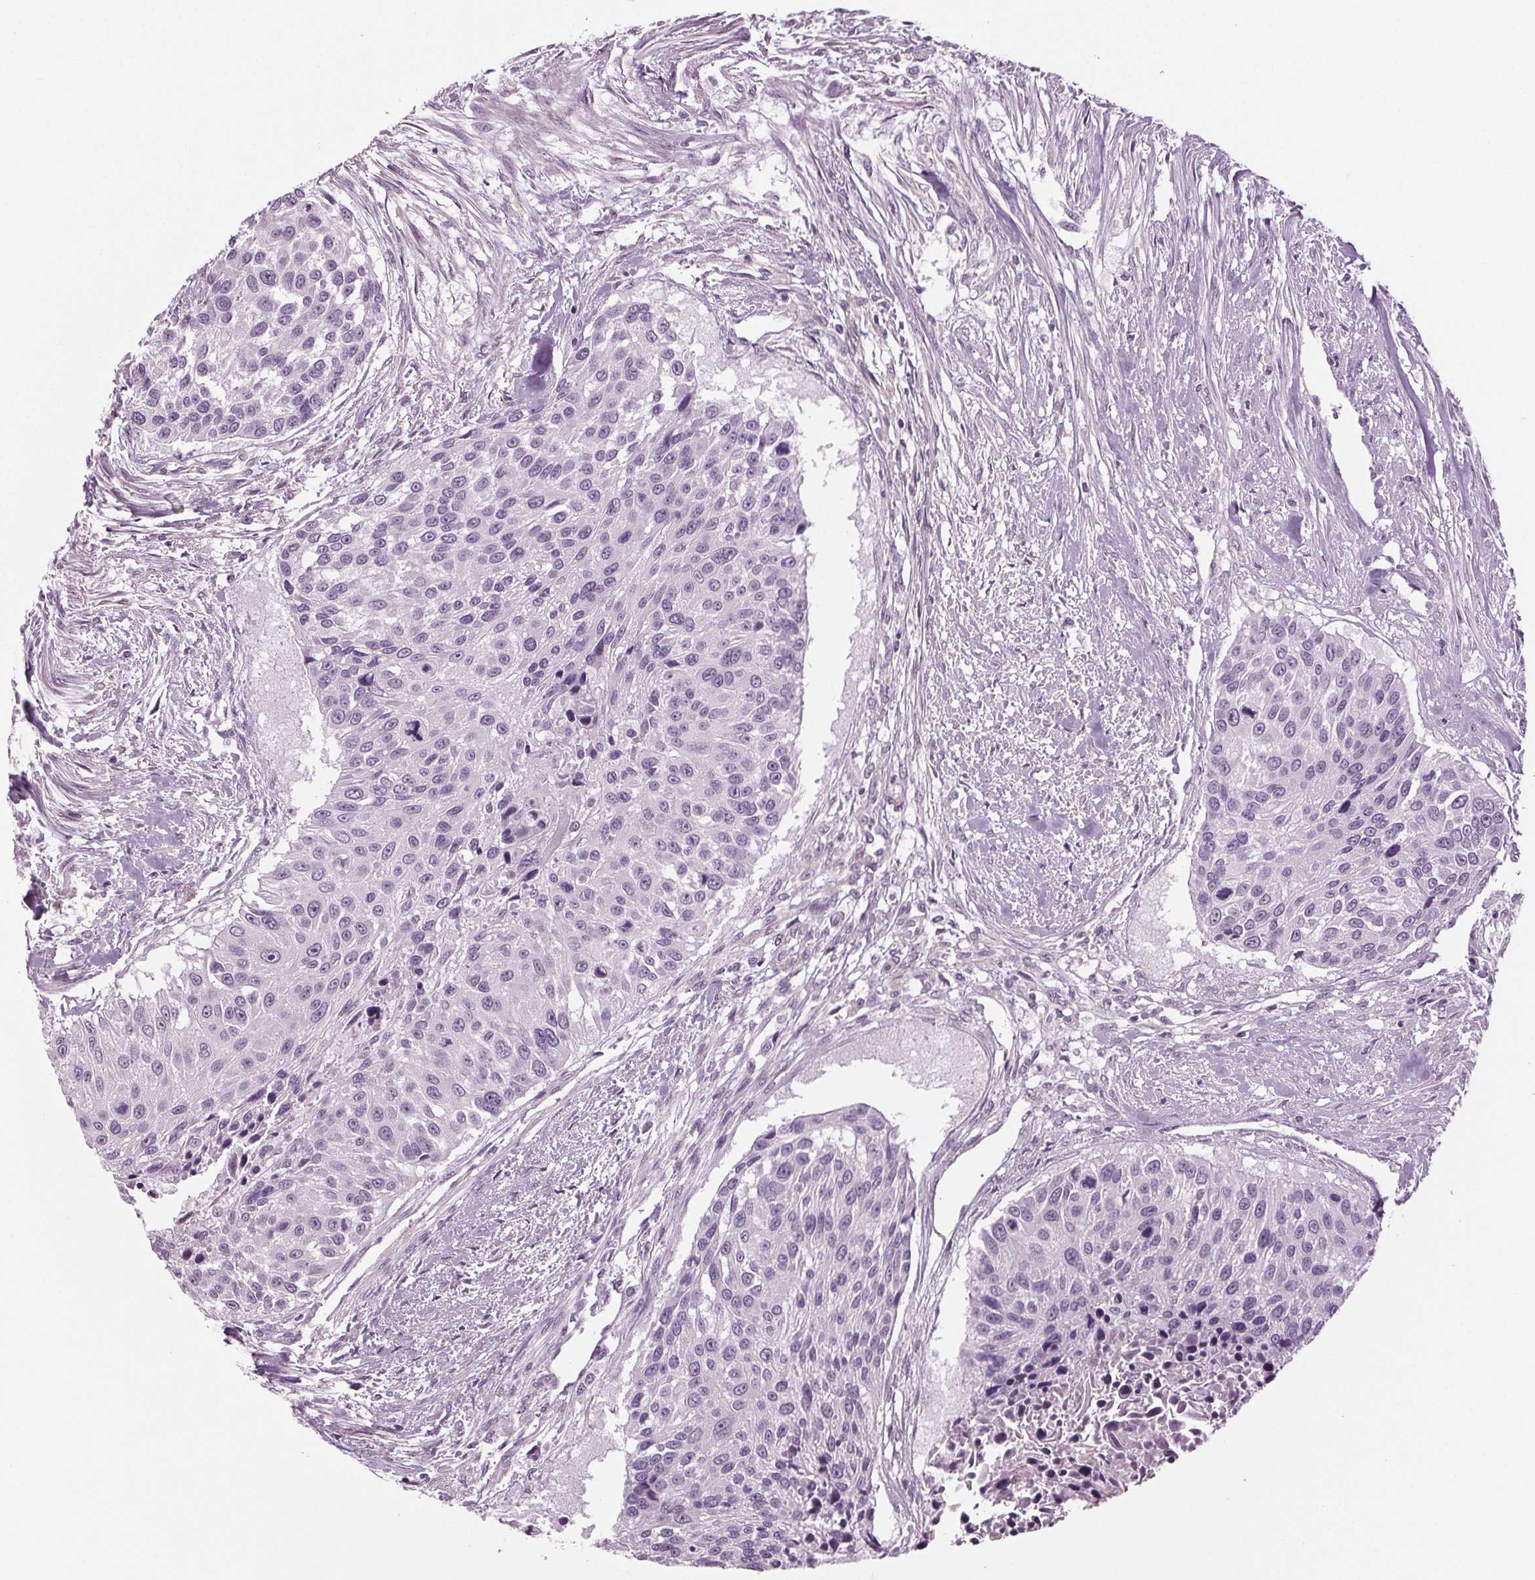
{"staining": {"intensity": "negative", "quantity": "none", "location": "none"}, "tissue": "urothelial cancer", "cell_type": "Tumor cells", "image_type": "cancer", "snomed": [{"axis": "morphology", "description": "Urothelial carcinoma, NOS"}, {"axis": "topography", "description": "Urinary bladder"}], "caption": "There is no significant positivity in tumor cells of urothelial cancer.", "gene": "BHLHE22", "patient": {"sex": "male", "age": 55}}